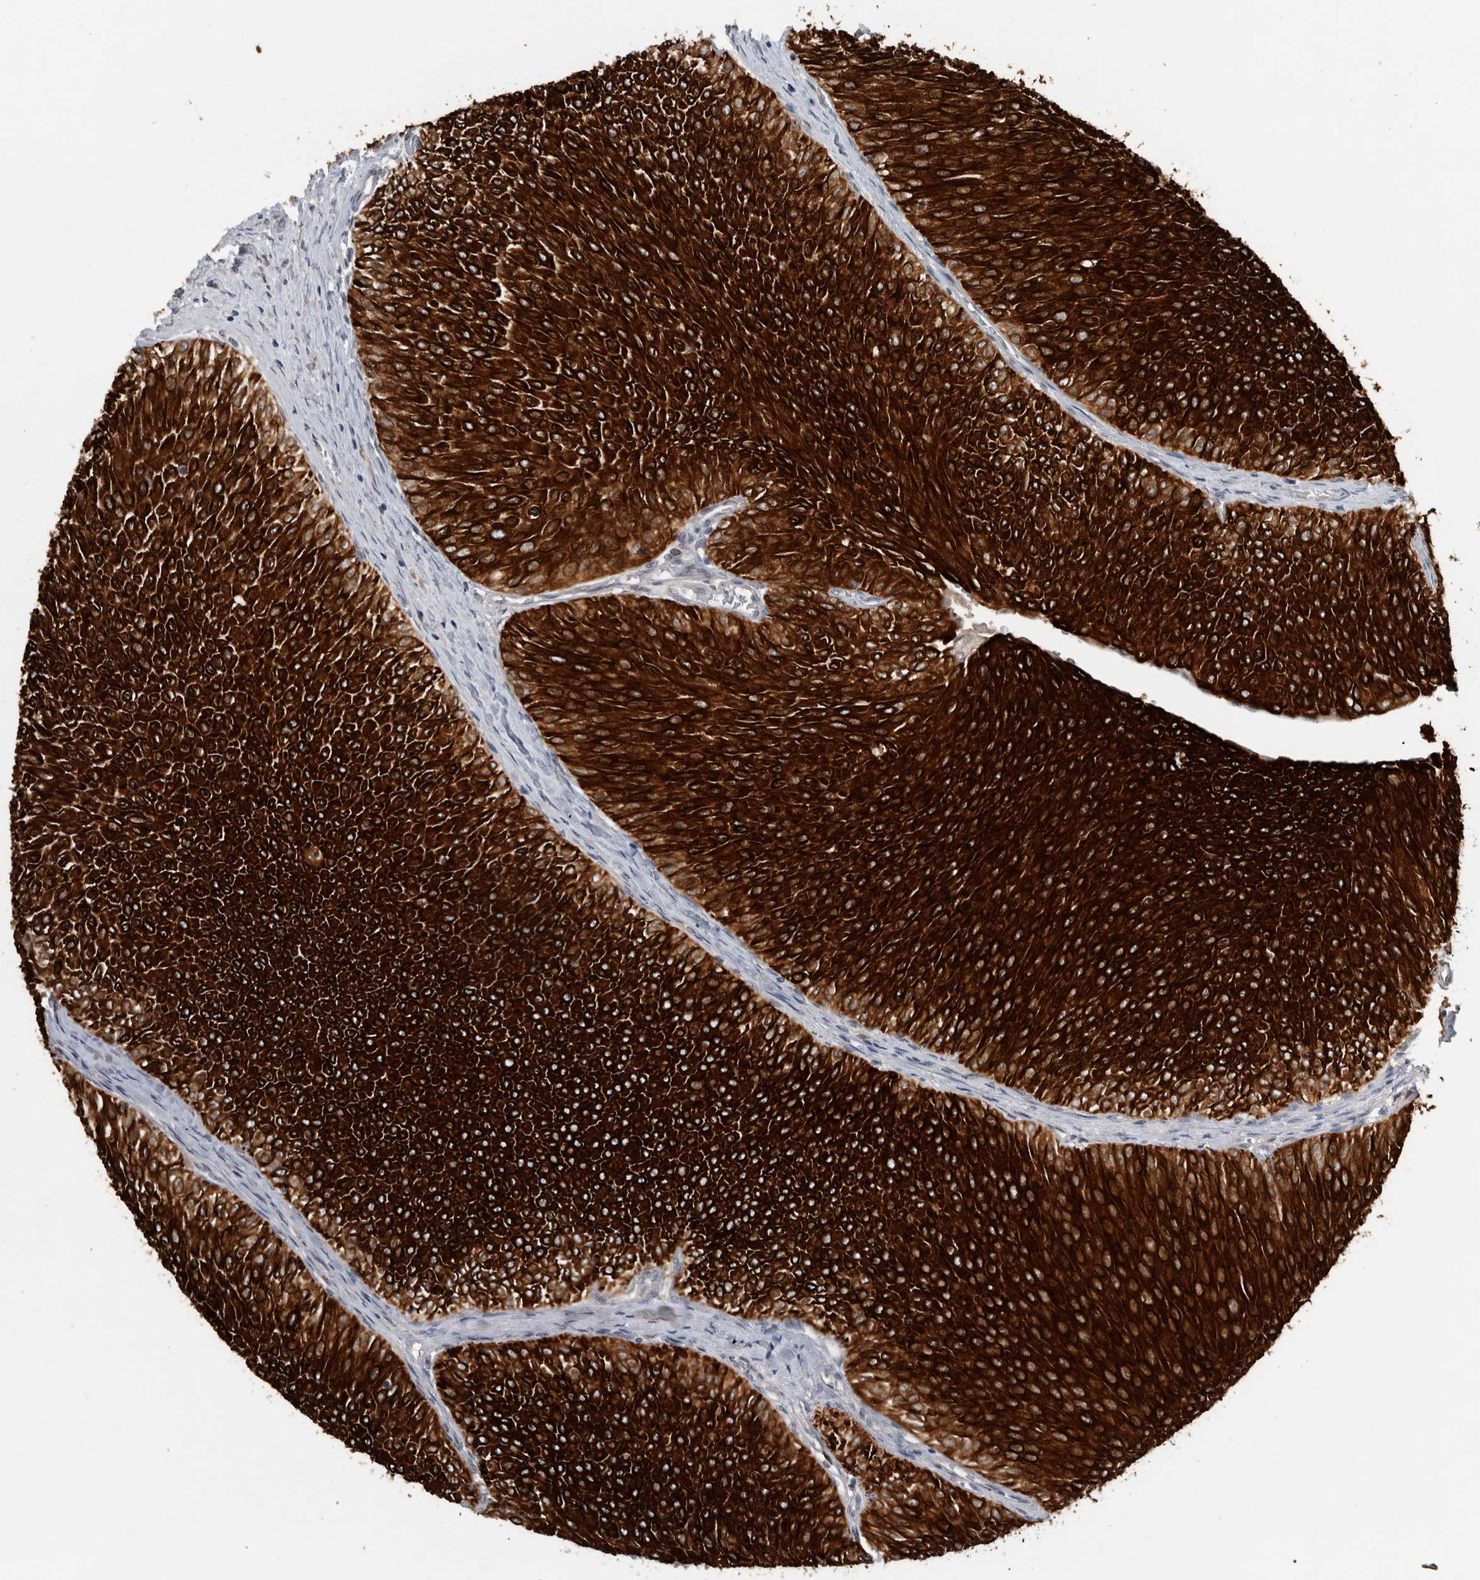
{"staining": {"intensity": "strong", "quantity": ">75%", "location": "cytoplasmic/membranous"}, "tissue": "urothelial cancer", "cell_type": "Tumor cells", "image_type": "cancer", "snomed": [{"axis": "morphology", "description": "Urothelial carcinoma, Low grade"}, {"axis": "topography", "description": "Urinary bladder"}], "caption": "This photomicrograph shows immunohistochemistry staining of human urothelial cancer, with high strong cytoplasmic/membranous staining in approximately >75% of tumor cells.", "gene": "PRXL2A", "patient": {"sex": "male", "age": 78}}